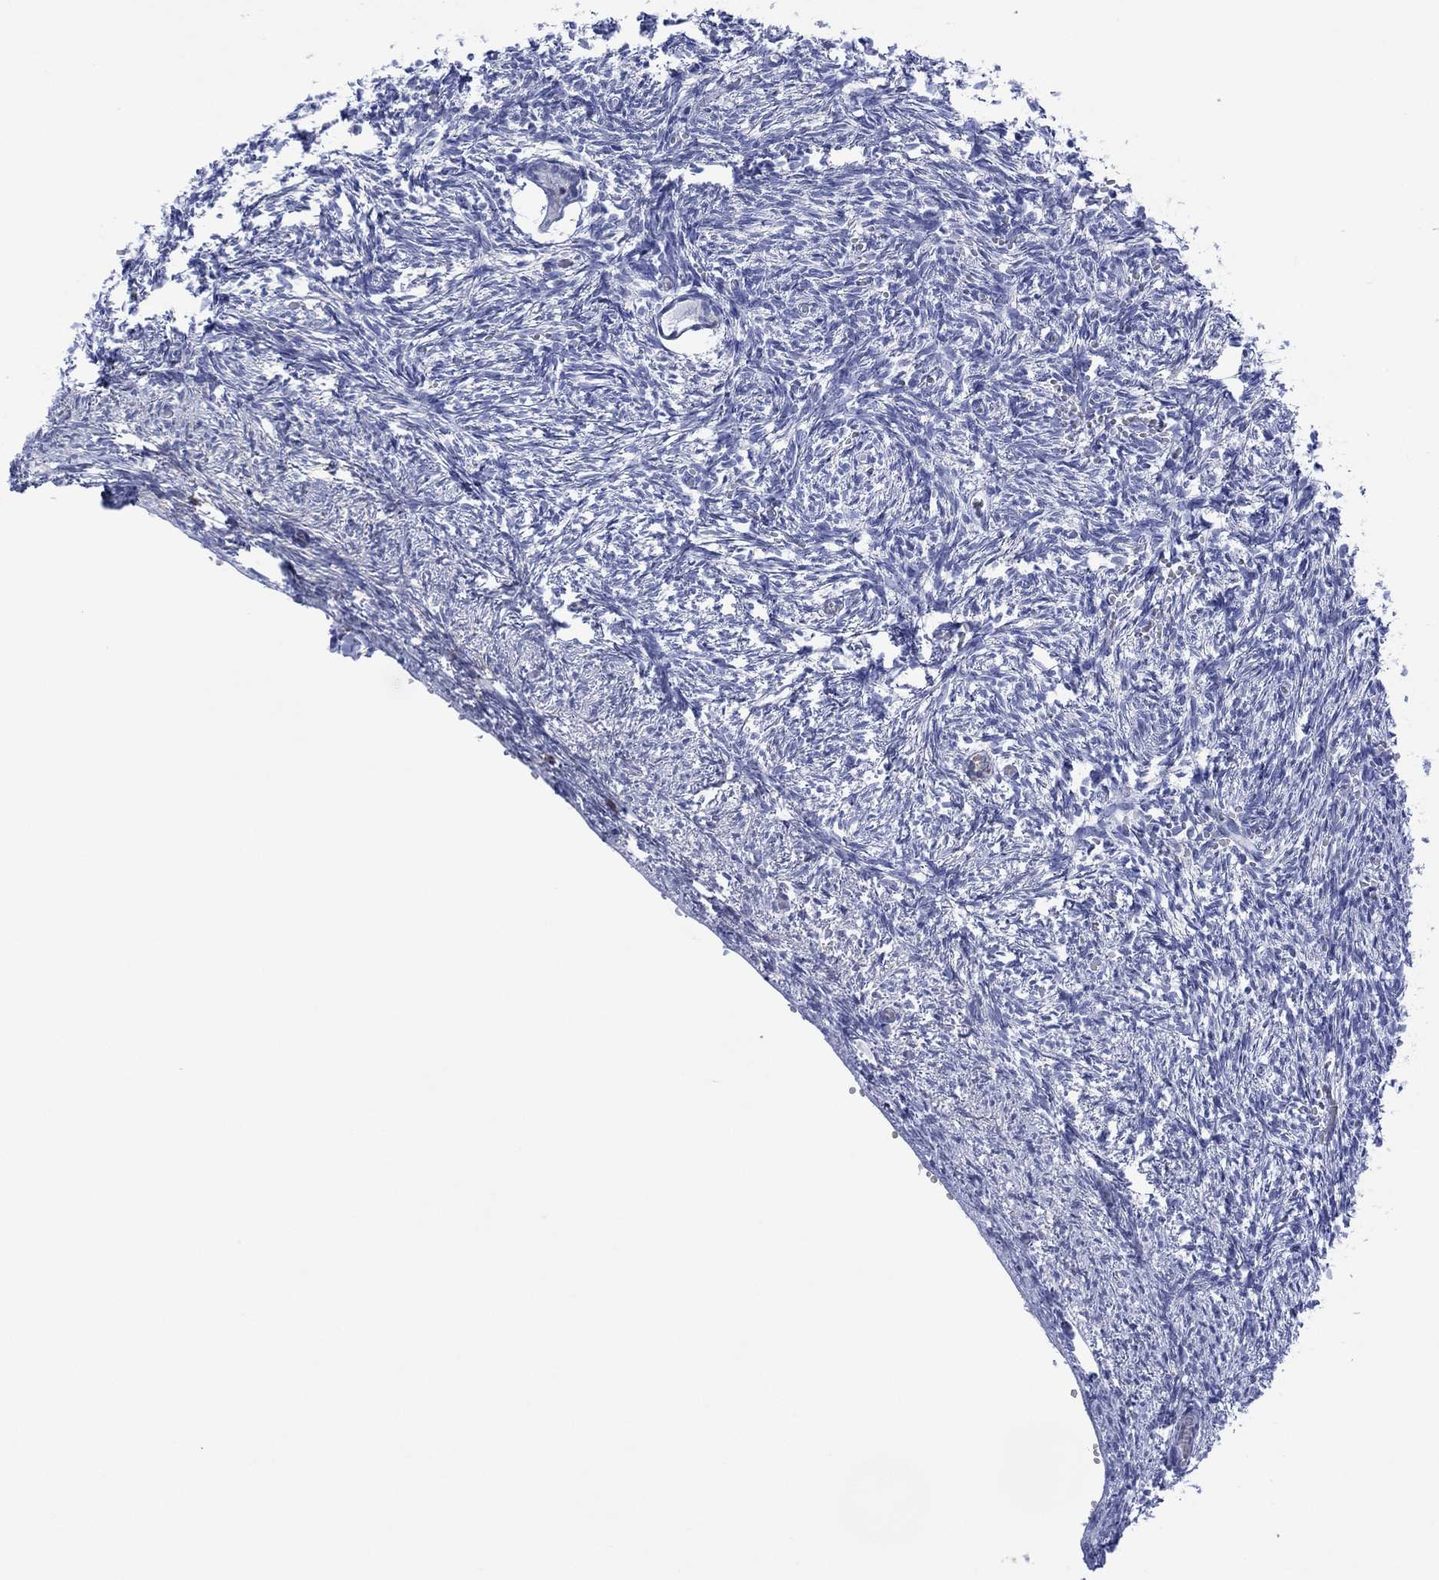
{"staining": {"intensity": "negative", "quantity": "none", "location": "none"}, "tissue": "ovary", "cell_type": "Follicle cells", "image_type": "normal", "snomed": [{"axis": "morphology", "description": "Normal tissue, NOS"}, {"axis": "topography", "description": "Ovary"}], "caption": "Immunohistochemistry (IHC) photomicrograph of unremarkable human ovary stained for a protein (brown), which demonstrates no expression in follicle cells.", "gene": "DPP4", "patient": {"sex": "female", "age": 43}}